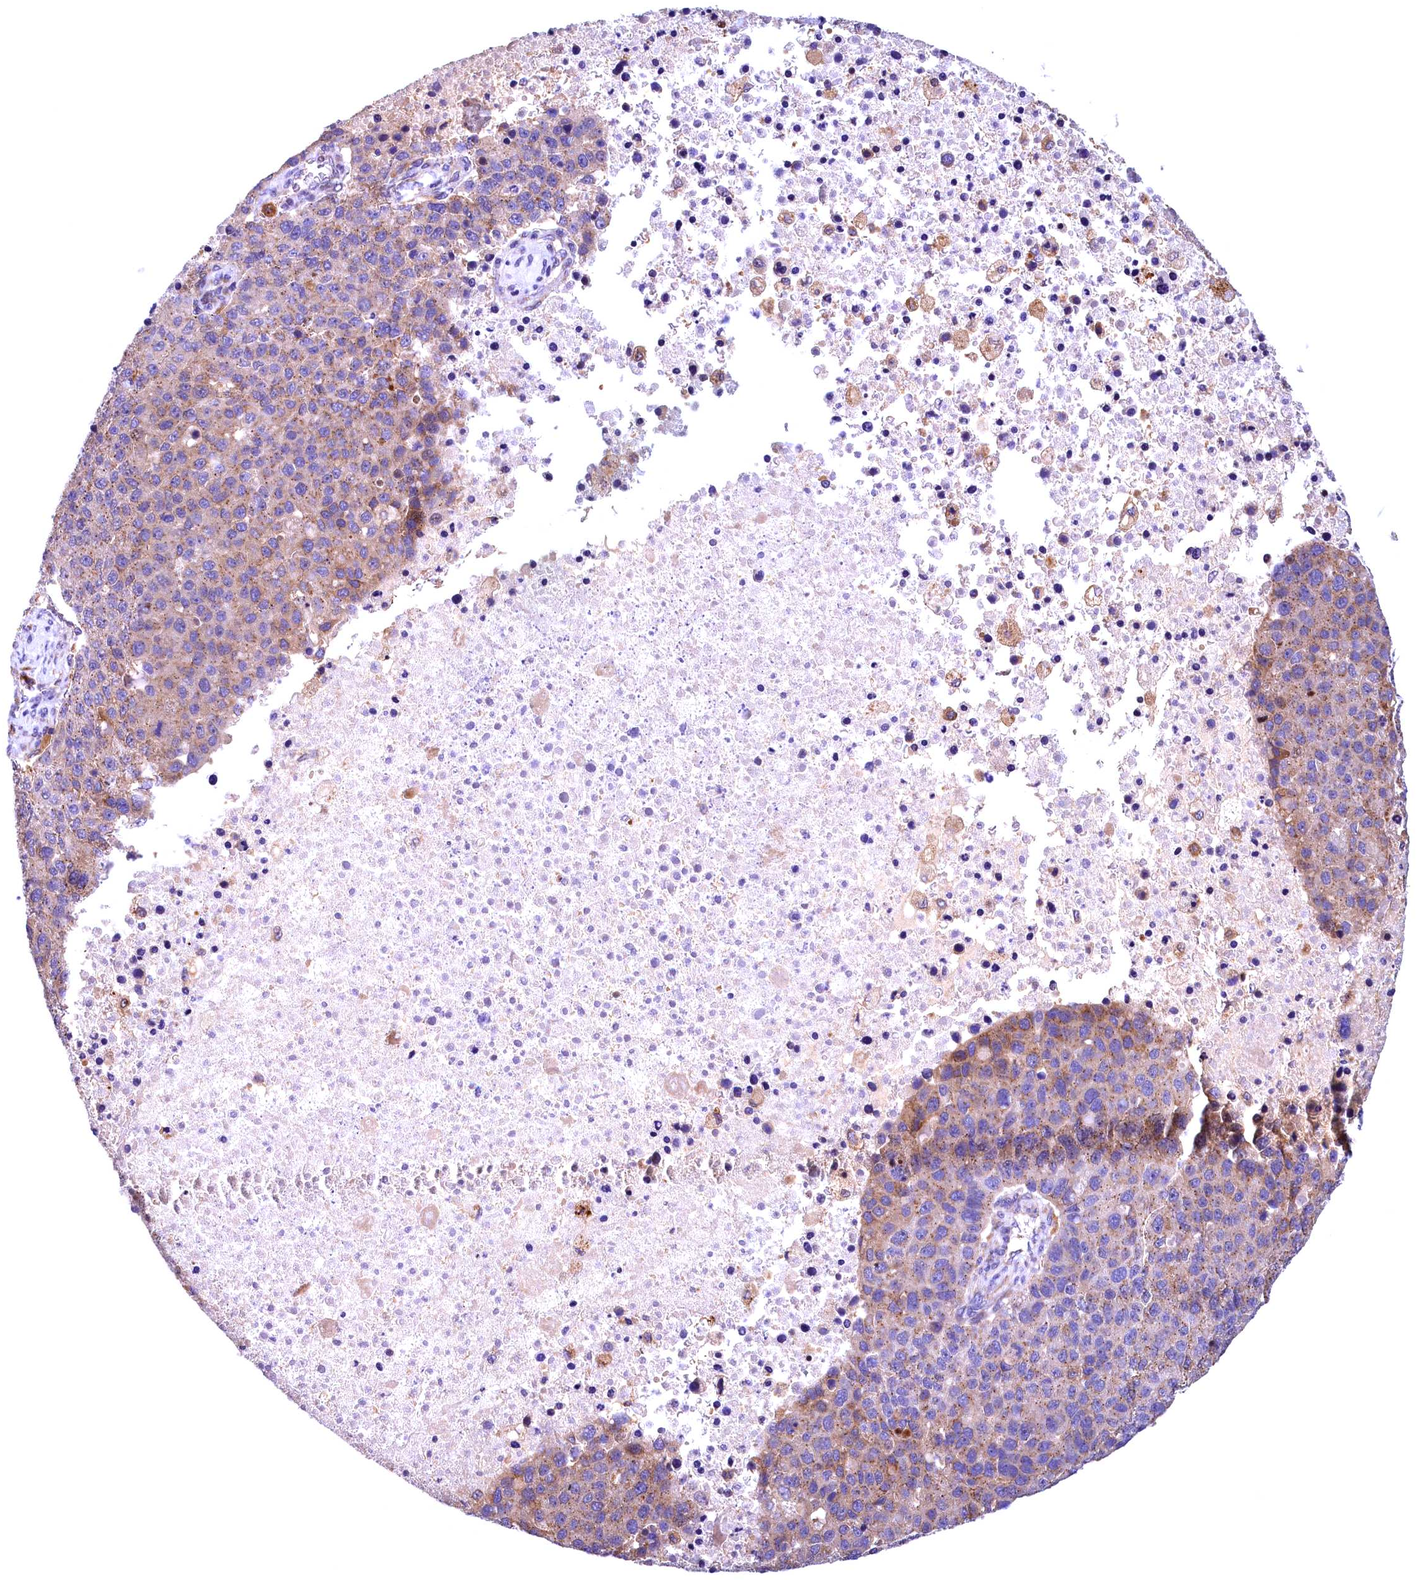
{"staining": {"intensity": "moderate", "quantity": "25%-75%", "location": "cytoplasmic/membranous"}, "tissue": "pancreatic cancer", "cell_type": "Tumor cells", "image_type": "cancer", "snomed": [{"axis": "morphology", "description": "Adenocarcinoma, NOS"}, {"axis": "topography", "description": "Pancreas"}], "caption": "The immunohistochemical stain highlights moderate cytoplasmic/membranous expression in tumor cells of pancreatic cancer (adenocarcinoma) tissue.", "gene": "NAIP", "patient": {"sex": "female", "age": 61}}